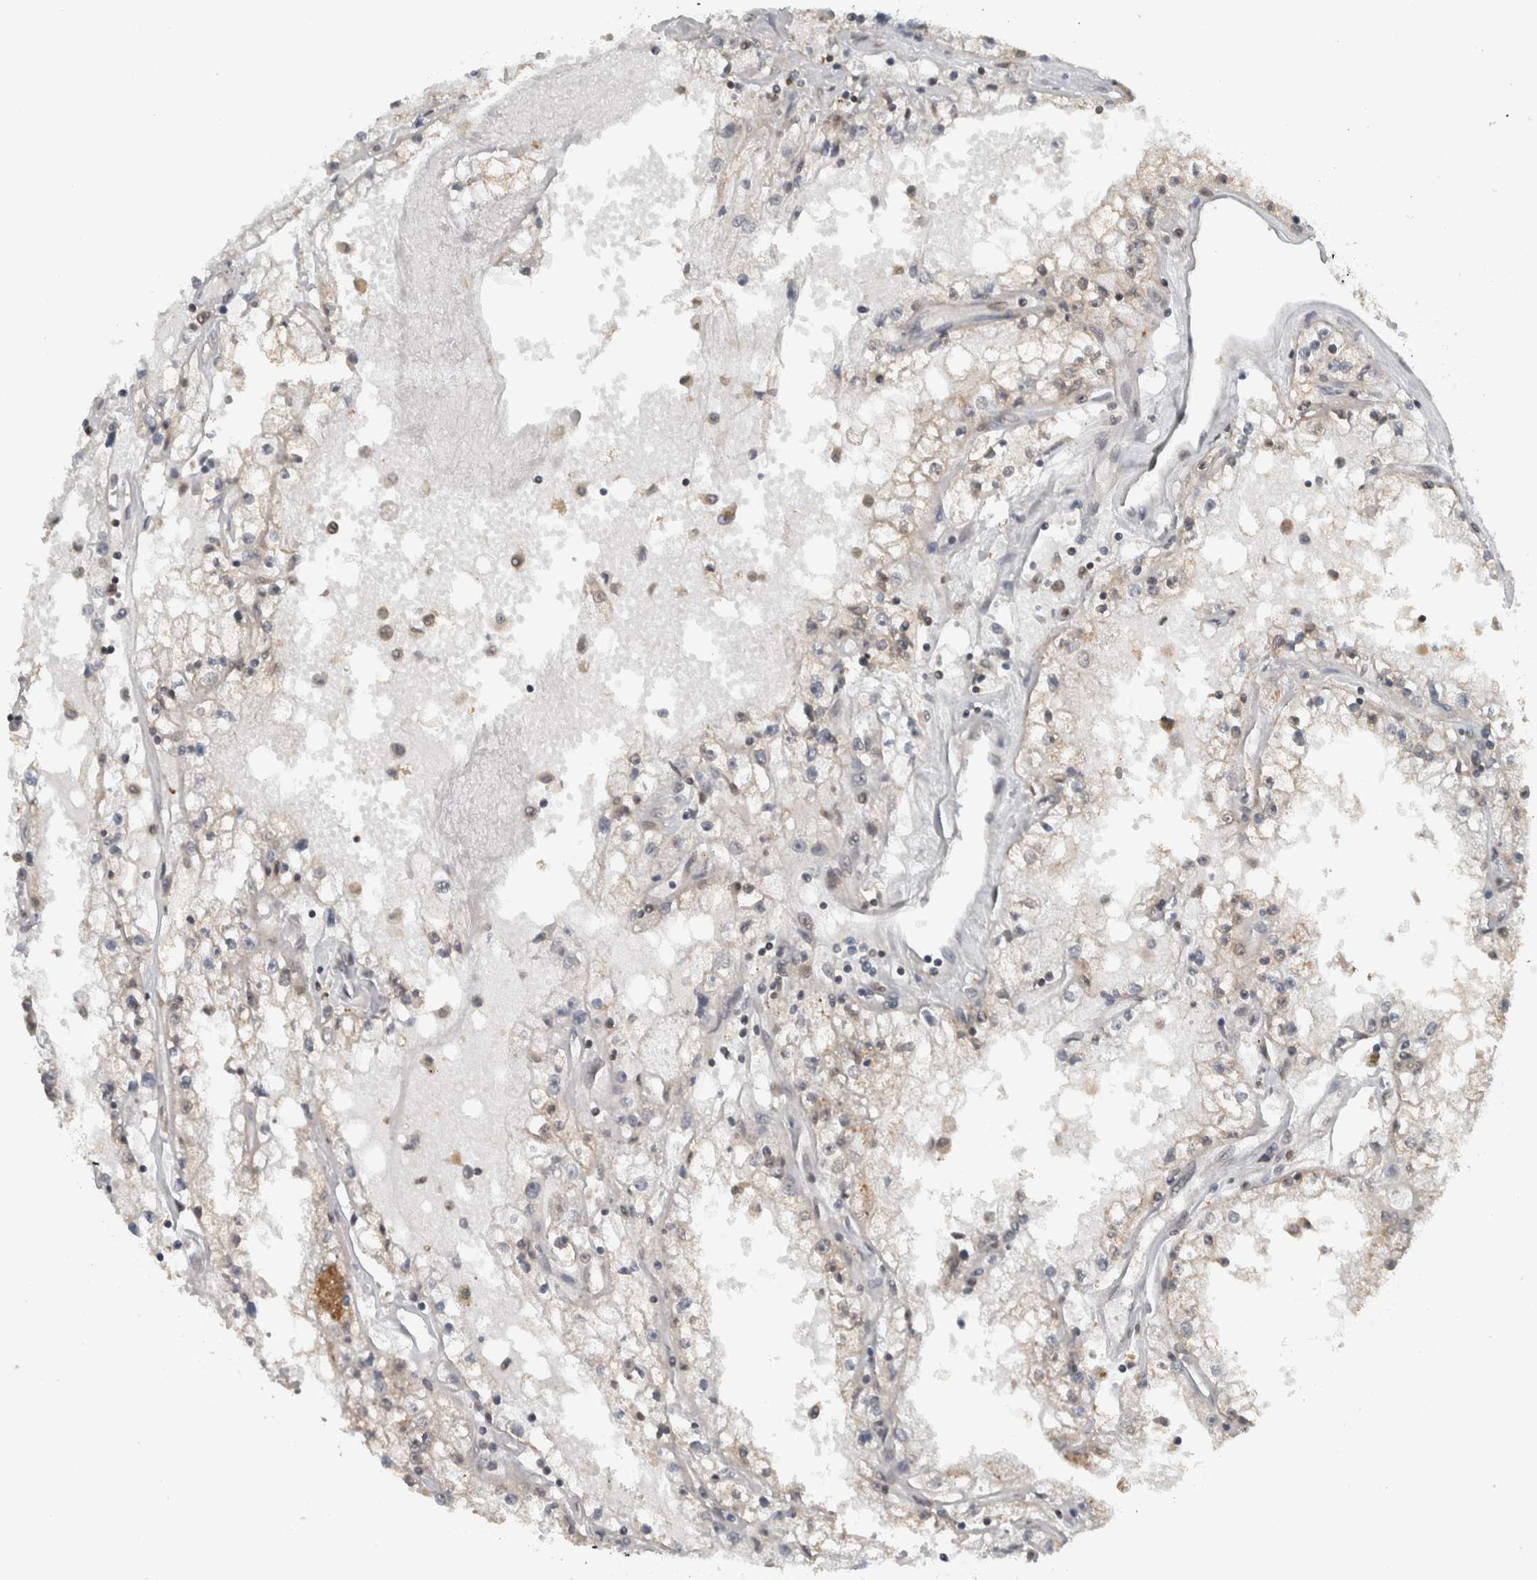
{"staining": {"intensity": "weak", "quantity": "<25%", "location": "cytoplasmic/membranous"}, "tissue": "renal cancer", "cell_type": "Tumor cells", "image_type": "cancer", "snomed": [{"axis": "morphology", "description": "Adenocarcinoma, NOS"}, {"axis": "topography", "description": "Kidney"}], "caption": "Immunohistochemistry (IHC) of renal cancer (adenocarcinoma) displays no positivity in tumor cells. The staining was performed using DAB to visualize the protein expression in brown, while the nuclei were stained in blue with hematoxylin (Magnification: 20x).", "gene": "SPAG7", "patient": {"sex": "male", "age": 56}}